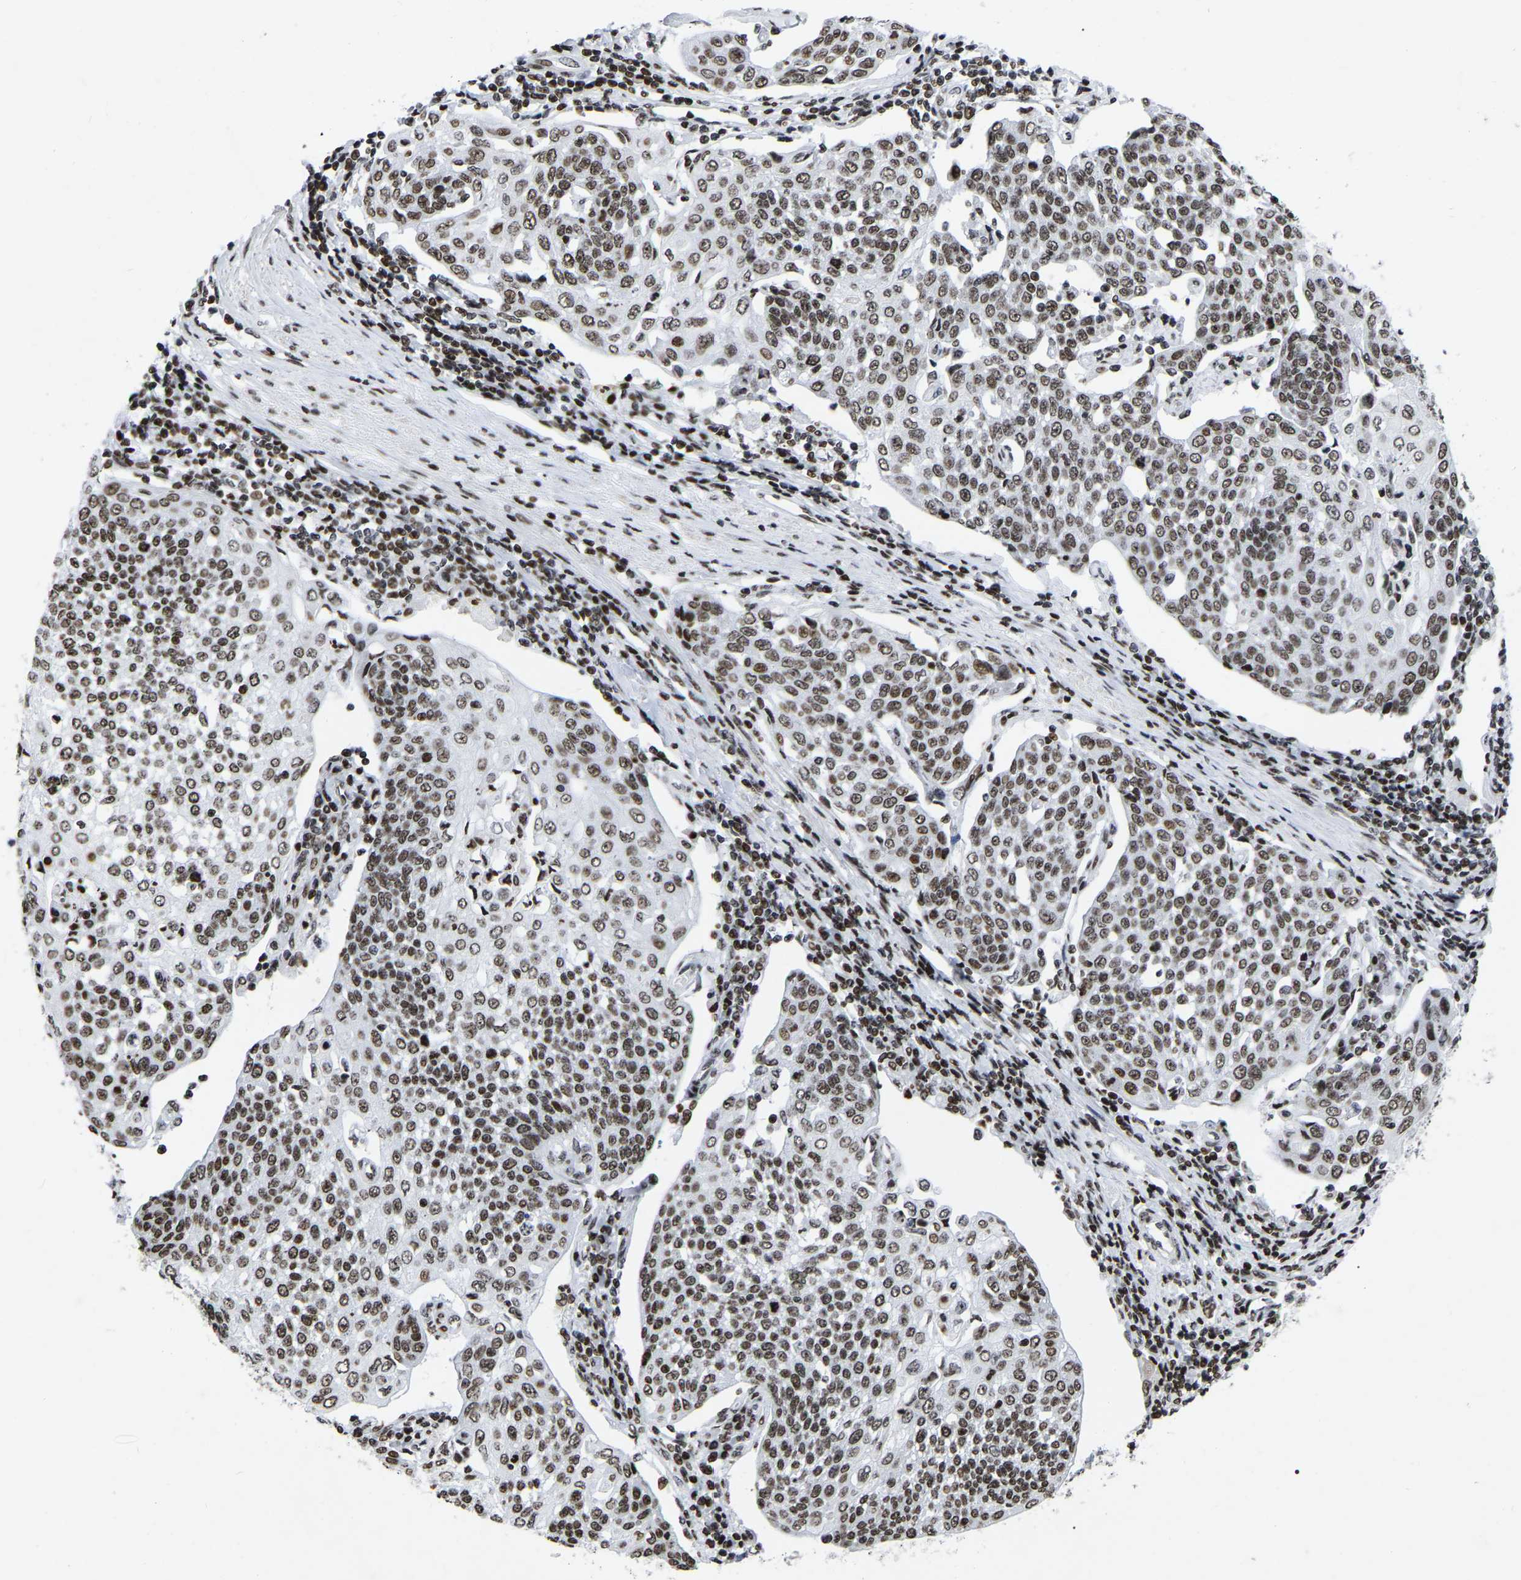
{"staining": {"intensity": "moderate", "quantity": ">75%", "location": "nuclear"}, "tissue": "cervical cancer", "cell_type": "Tumor cells", "image_type": "cancer", "snomed": [{"axis": "morphology", "description": "Squamous cell carcinoma, NOS"}, {"axis": "topography", "description": "Cervix"}], "caption": "Moderate nuclear positivity is appreciated in about >75% of tumor cells in squamous cell carcinoma (cervical).", "gene": "PRCC", "patient": {"sex": "female", "age": 34}}